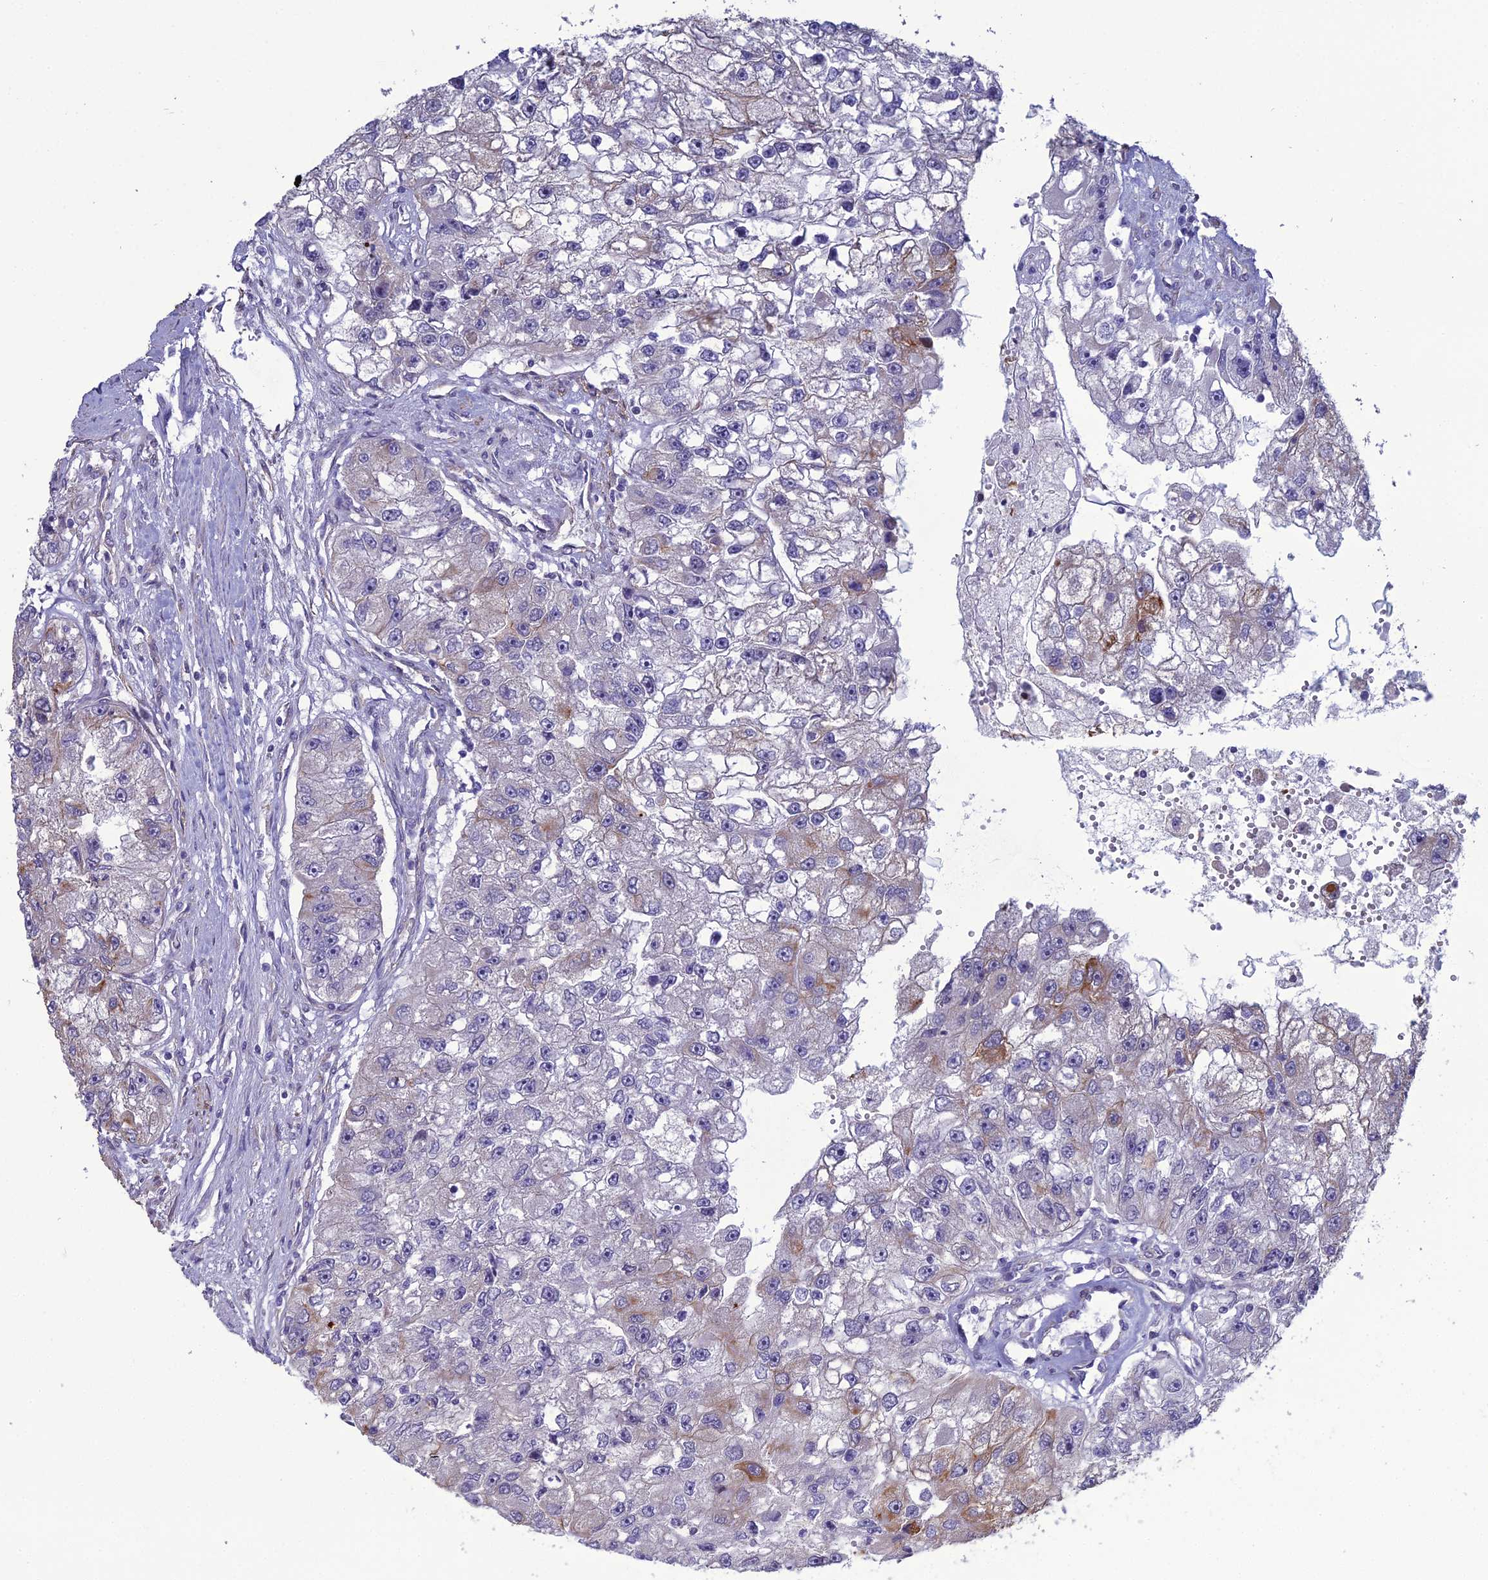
{"staining": {"intensity": "moderate", "quantity": "<25%", "location": "cytoplasmic/membranous"}, "tissue": "renal cancer", "cell_type": "Tumor cells", "image_type": "cancer", "snomed": [{"axis": "morphology", "description": "Adenocarcinoma, NOS"}, {"axis": "topography", "description": "Kidney"}], "caption": "Immunohistochemistry image of neoplastic tissue: renal cancer stained using immunohistochemistry (IHC) exhibits low levels of moderate protein expression localized specifically in the cytoplasmic/membranous of tumor cells, appearing as a cytoplasmic/membranous brown color.", "gene": "LZTS2", "patient": {"sex": "male", "age": 63}}